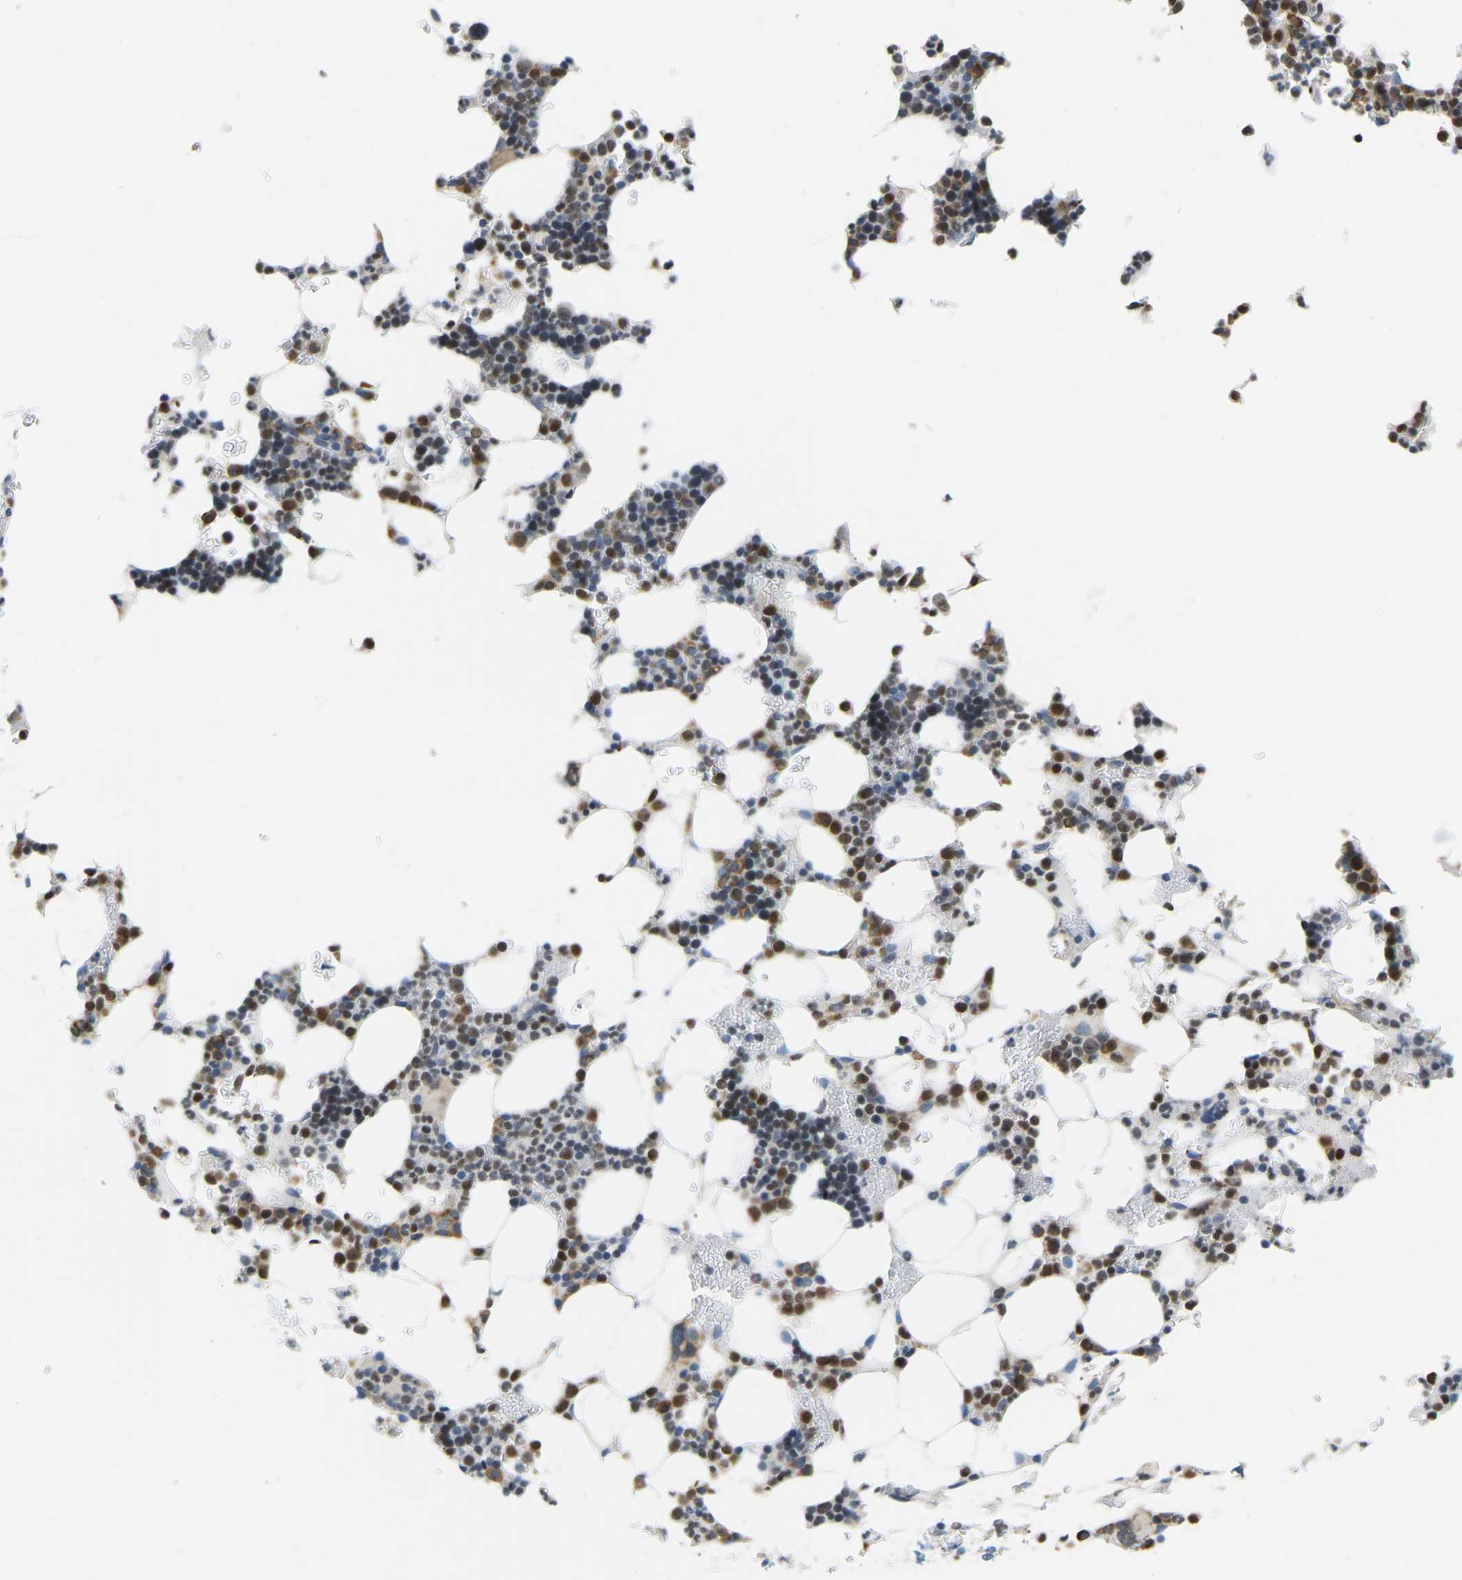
{"staining": {"intensity": "moderate", "quantity": "25%-75%", "location": "cytoplasmic/membranous,nuclear"}, "tissue": "bone marrow", "cell_type": "Hematopoietic cells", "image_type": "normal", "snomed": [{"axis": "morphology", "description": "Normal tissue, NOS"}, {"axis": "topography", "description": "Bone marrow"}], "caption": "Immunohistochemical staining of normal bone marrow shows medium levels of moderate cytoplasmic/membranous,nuclear staining in approximately 25%-75% of hematopoietic cells. The protein is stained brown, and the nuclei are stained in blue (DAB IHC with brightfield microscopy, high magnification).", "gene": "VRK1", "patient": {"sex": "female", "age": 81}}